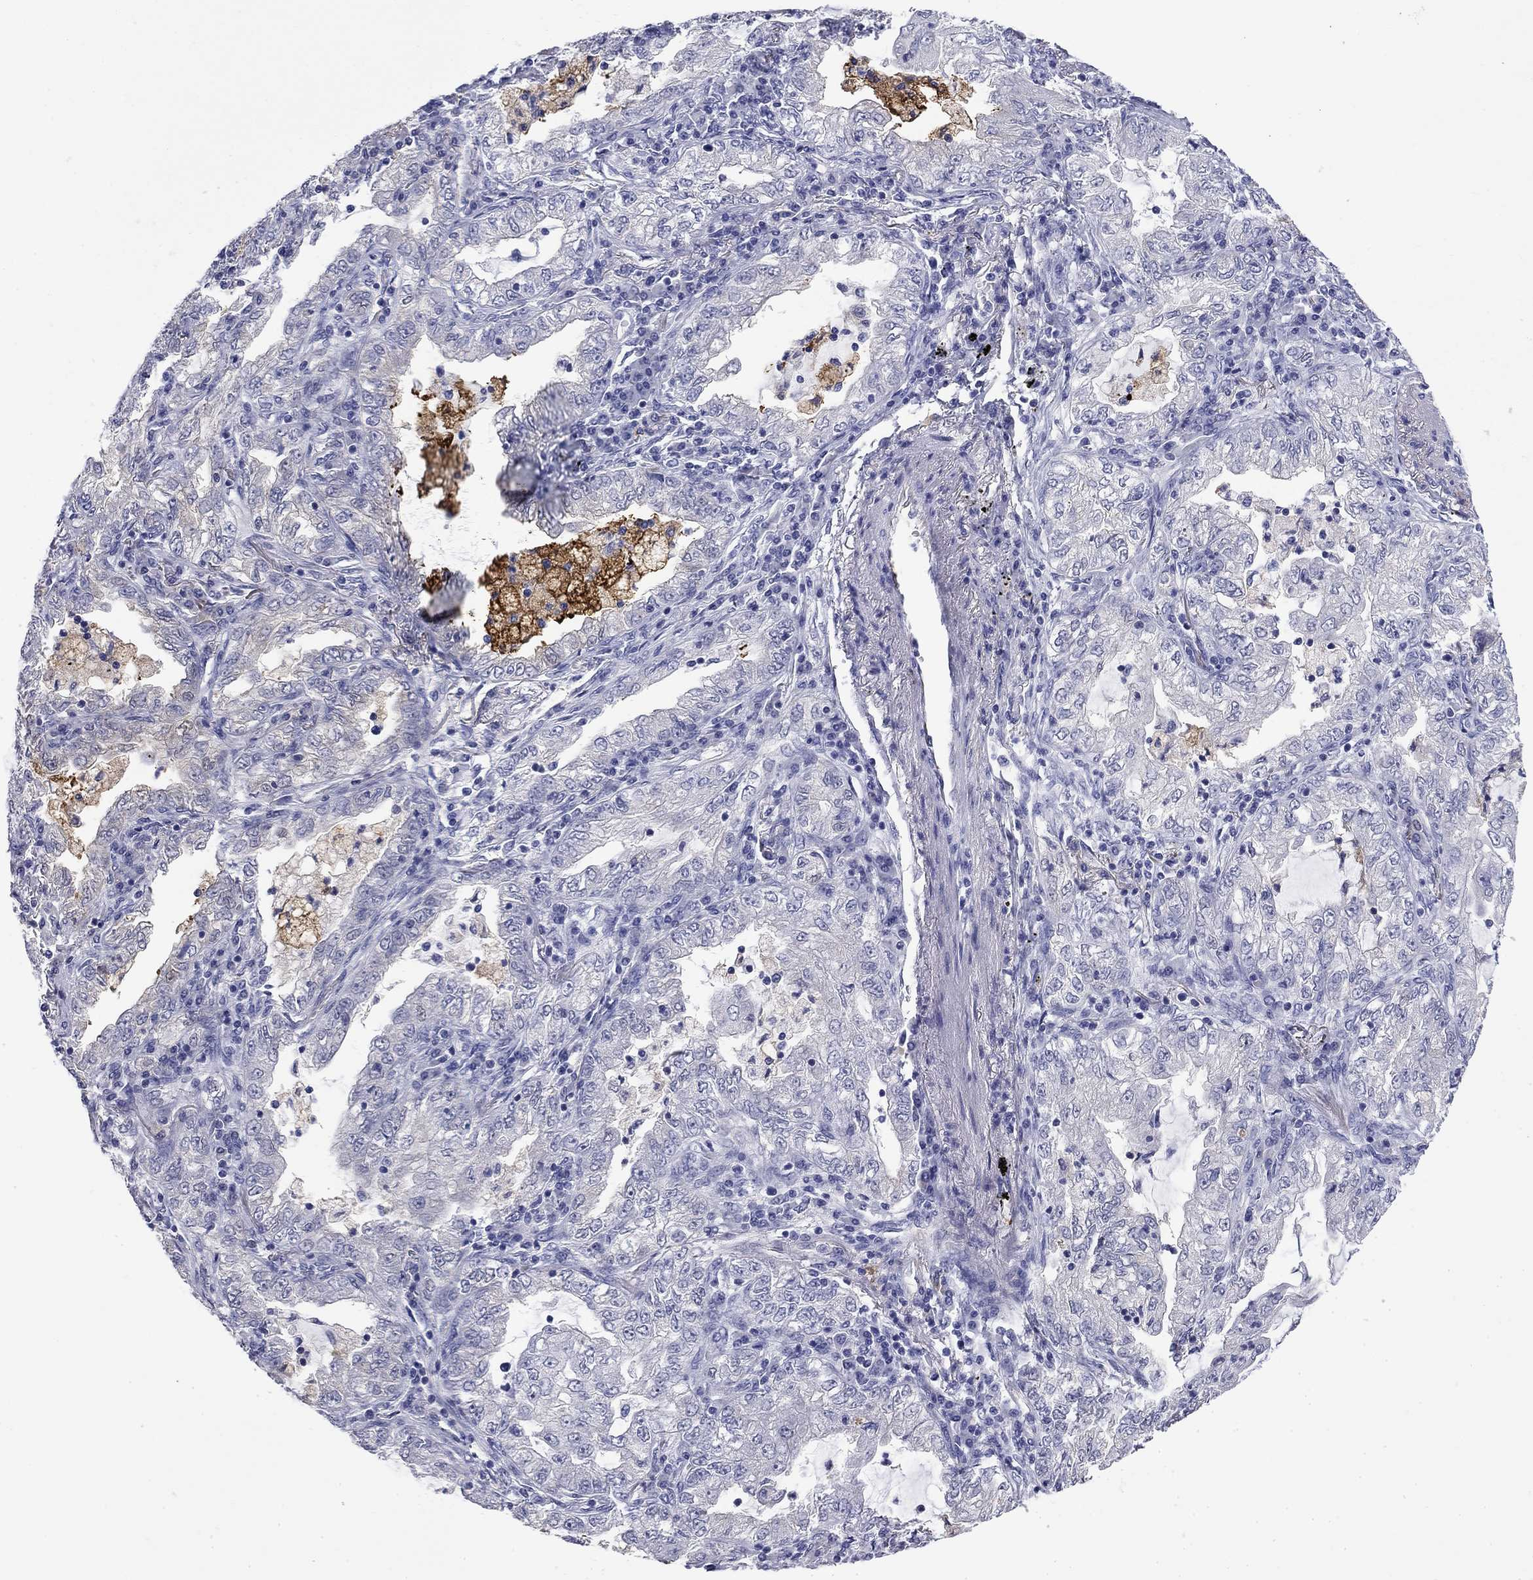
{"staining": {"intensity": "negative", "quantity": "none", "location": "none"}, "tissue": "lung cancer", "cell_type": "Tumor cells", "image_type": "cancer", "snomed": [{"axis": "morphology", "description": "Adenocarcinoma, NOS"}, {"axis": "topography", "description": "Lung"}], "caption": "There is no significant expression in tumor cells of lung adenocarcinoma. Nuclei are stained in blue.", "gene": "BCL2L14", "patient": {"sex": "female", "age": 73}}